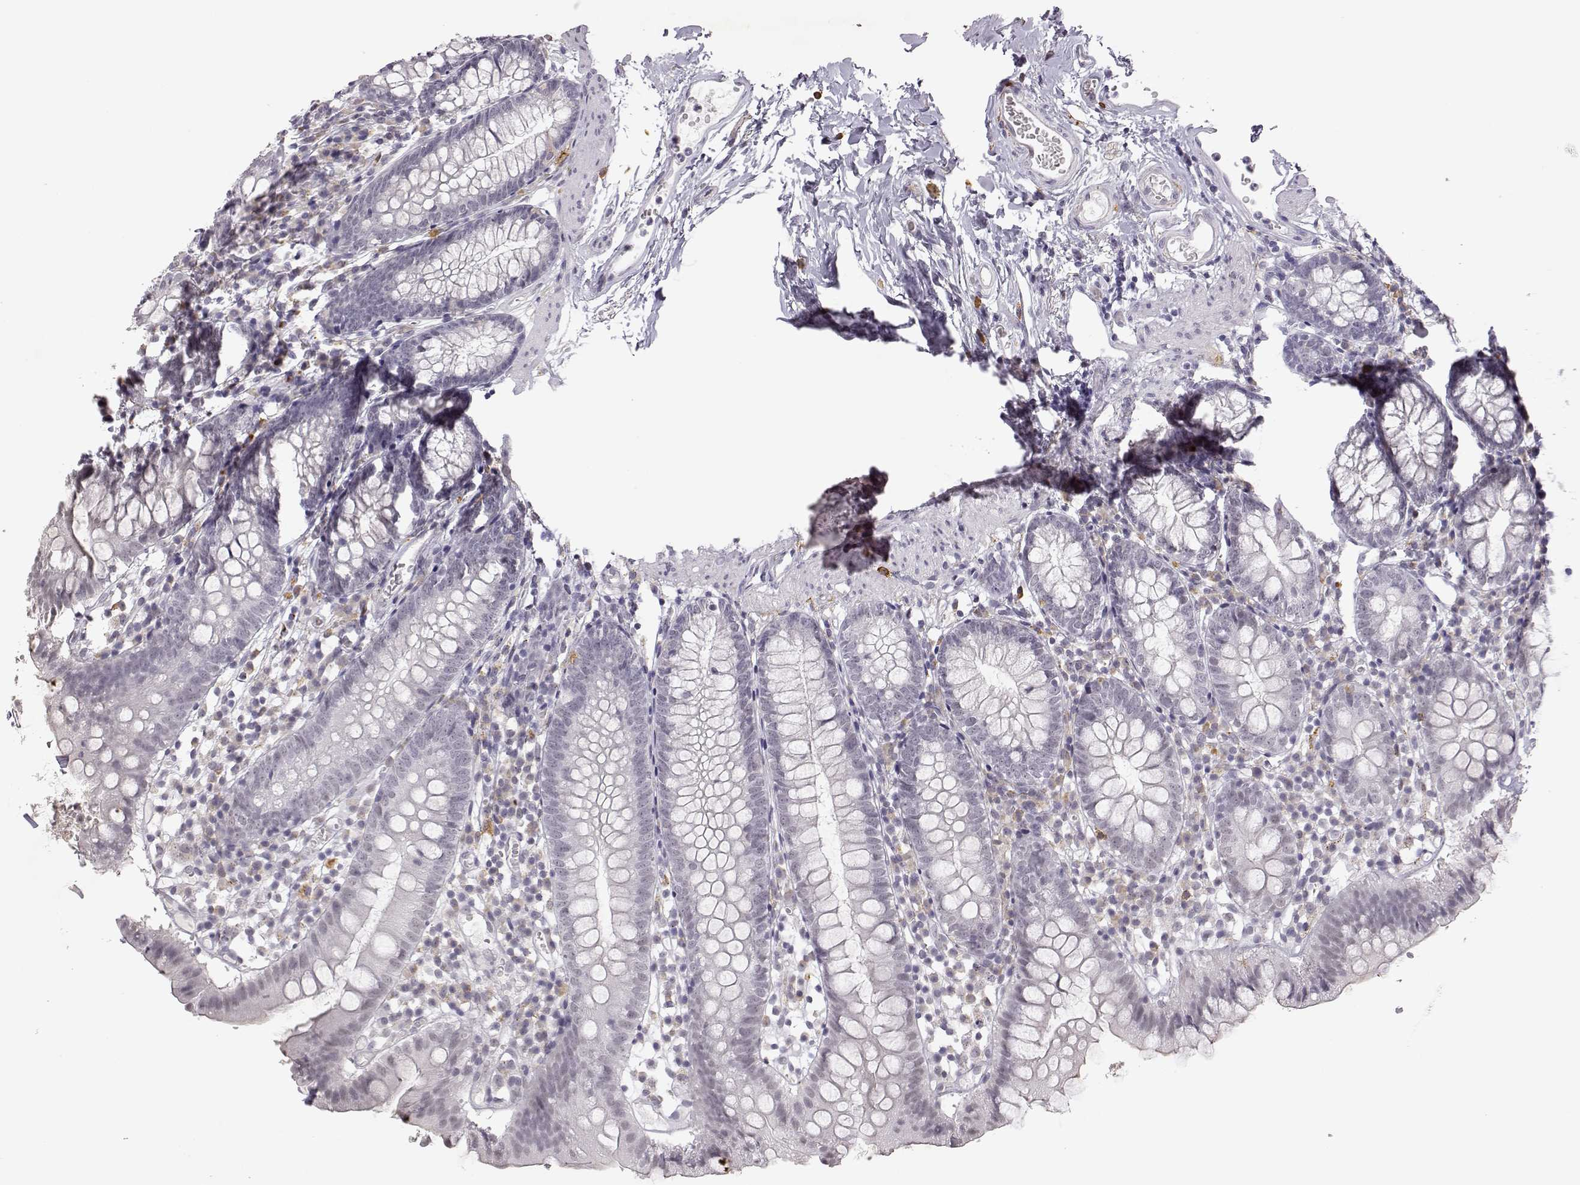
{"staining": {"intensity": "negative", "quantity": "none", "location": "none"}, "tissue": "small intestine", "cell_type": "Glandular cells", "image_type": "normal", "snomed": [{"axis": "morphology", "description": "Normal tissue, NOS"}, {"axis": "topography", "description": "Small intestine"}], "caption": "High power microscopy histopathology image of an immunohistochemistry photomicrograph of benign small intestine, revealing no significant expression in glandular cells. (Stains: DAB immunohistochemistry (IHC) with hematoxylin counter stain, Microscopy: brightfield microscopy at high magnification).", "gene": "VGF", "patient": {"sex": "female", "age": 90}}